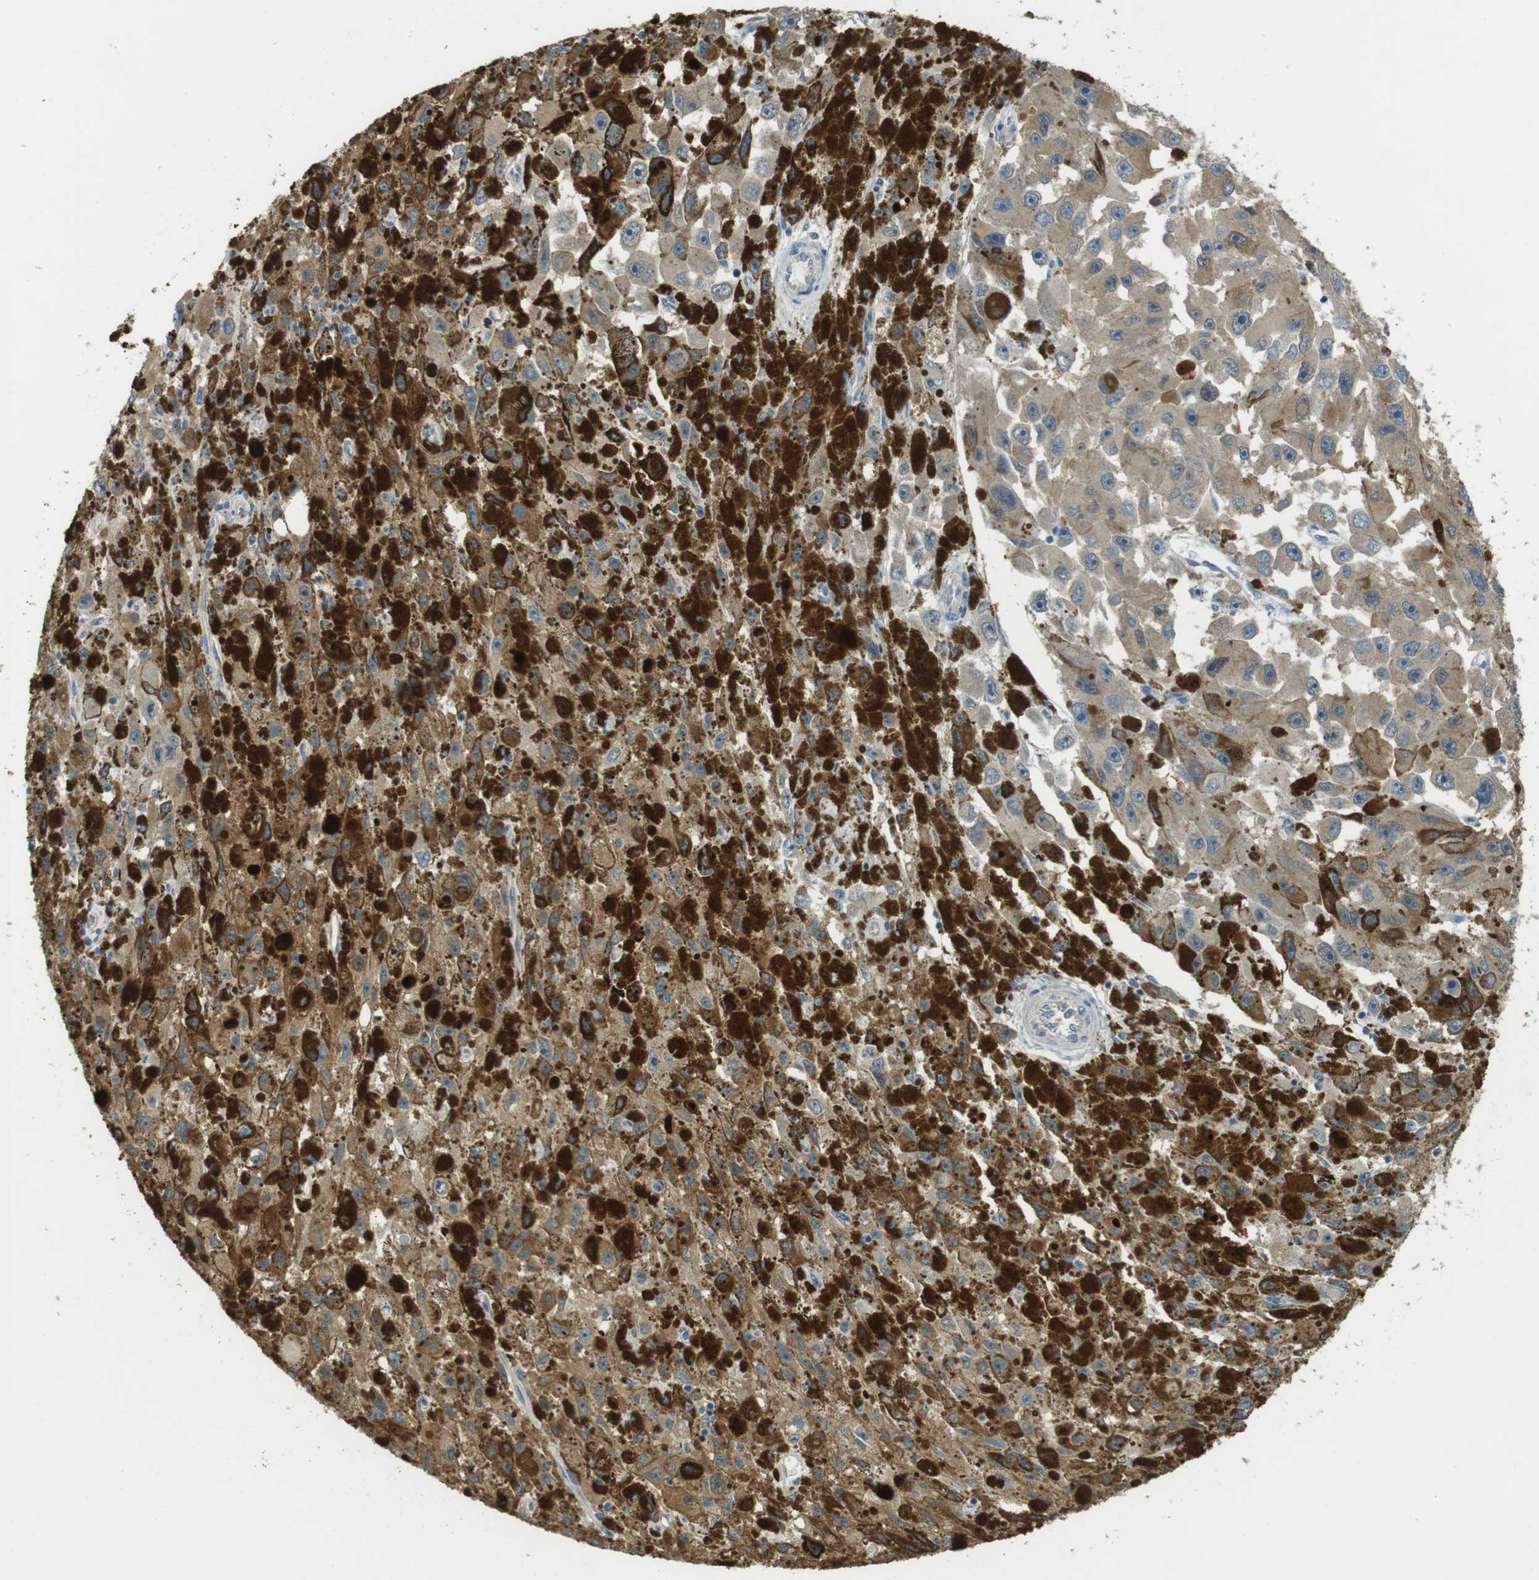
{"staining": {"intensity": "weak", "quantity": ">75%", "location": "cytoplasmic/membranous"}, "tissue": "melanoma", "cell_type": "Tumor cells", "image_type": "cancer", "snomed": [{"axis": "morphology", "description": "Malignant melanoma, NOS"}, {"axis": "topography", "description": "Skin"}], "caption": "Malignant melanoma stained with immunohistochemistry (IHC) demonstrates weak cytoplasmic/membranous positivity in approximately >75% of tumor cells. The staining is performed using DAB (3,3'-diaminobenzidine) brown chromogen to label protein expression. The nuclei are counter-stained blue using hematoxylin.", "gene": "ABHD15", "patient": {"sex": "female", "age": 104}}